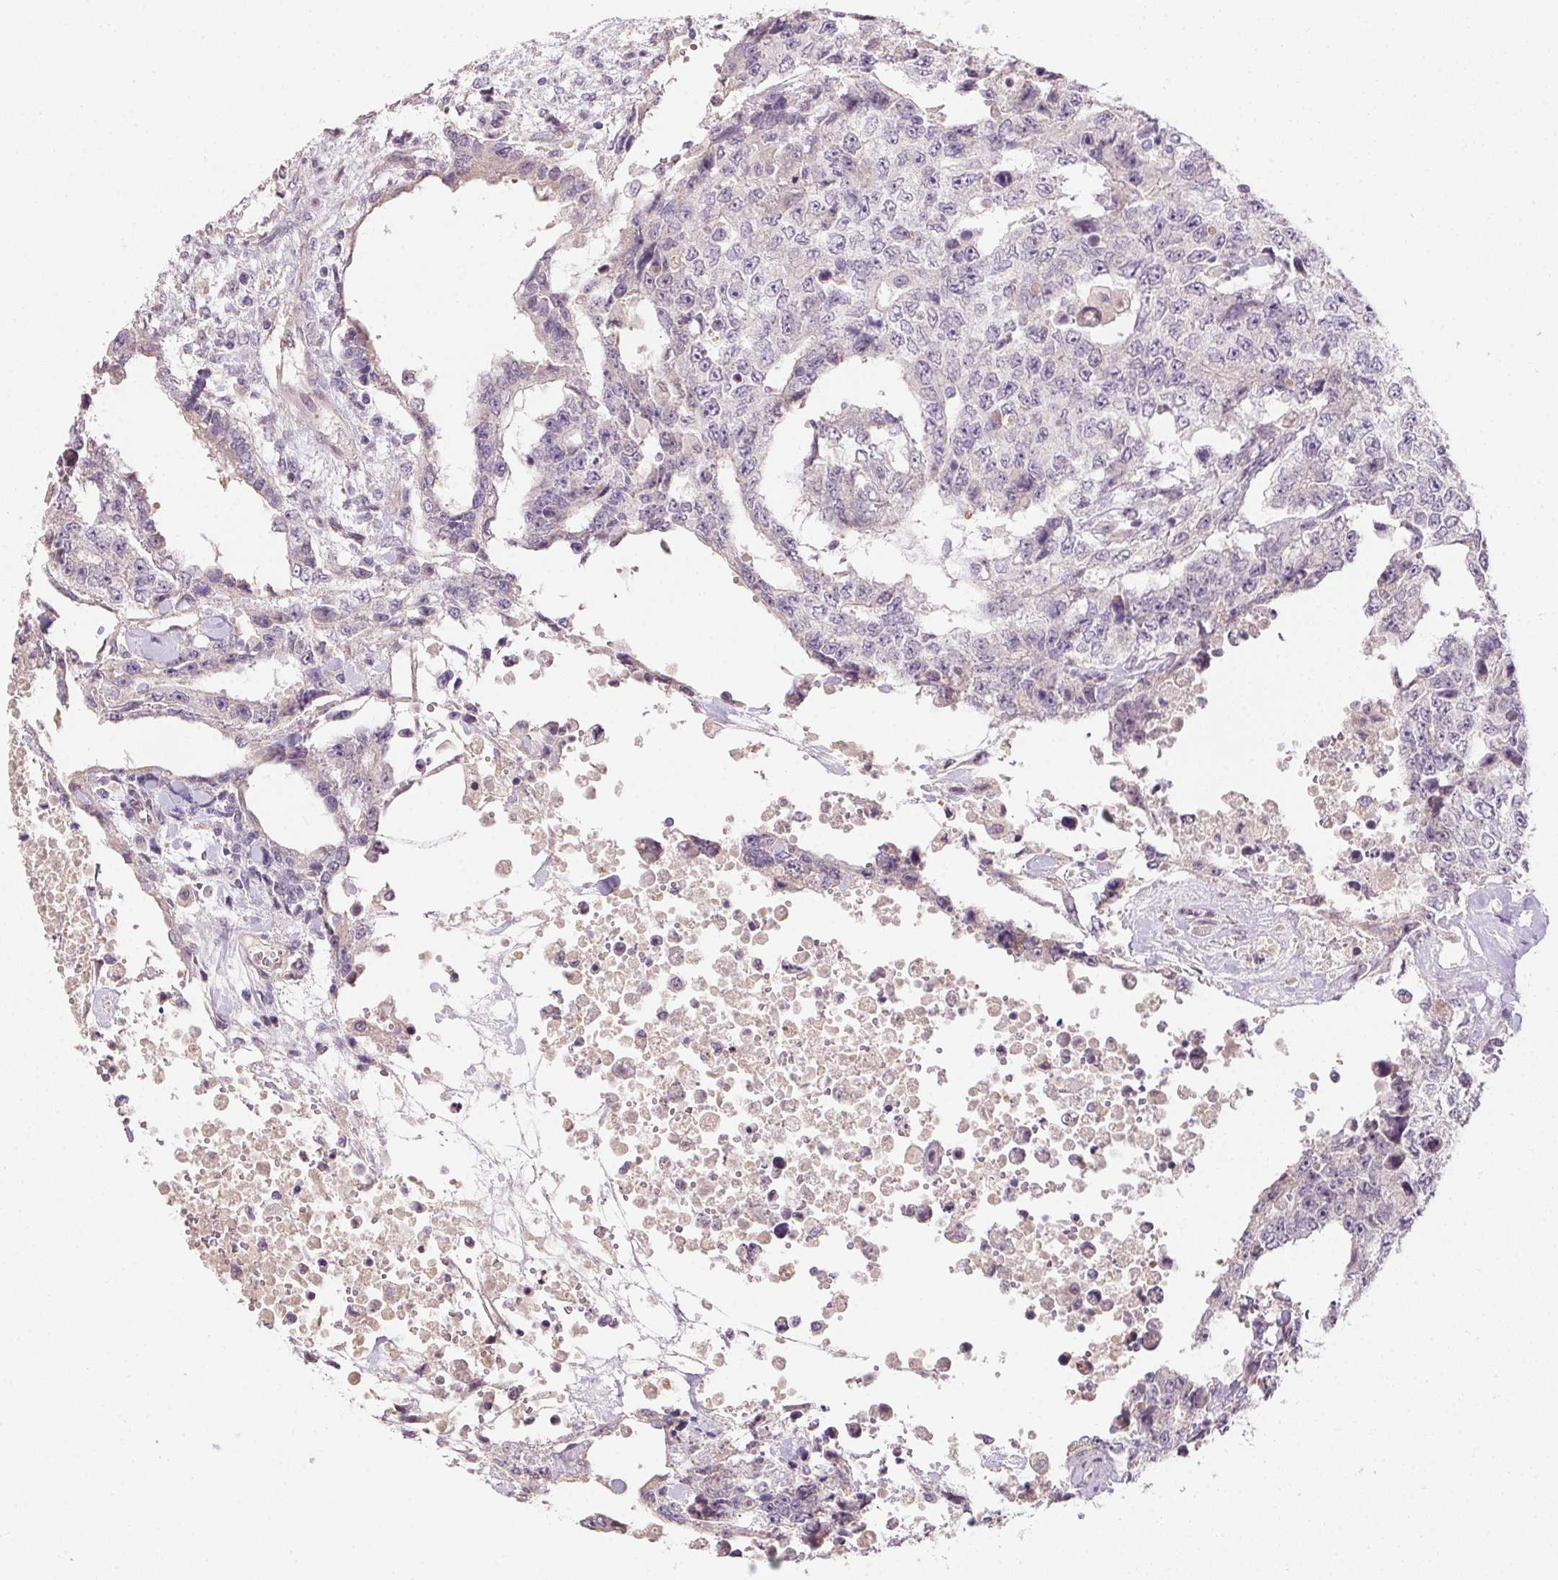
{"staining": {"intensity": "negative", "quantity": "none", "location": "none"}, "tissue": "testis cancer", "cell_type": "Tumor cells", "image_type": "cancer", "snomed": [{"axis": "morphology", "description": "Carcinoma, Embryonal, NOS"}, {"axis": "topography", "description": "Testis"}], "caption": "This is a photomicrograph of immunohistochemistry (IHC) staining of embryonal carcinoma (testis), which shows no positivity in tumor cells.", "gene": "ALDH8A1", "patient": {"sex": "male", "age": 24}}